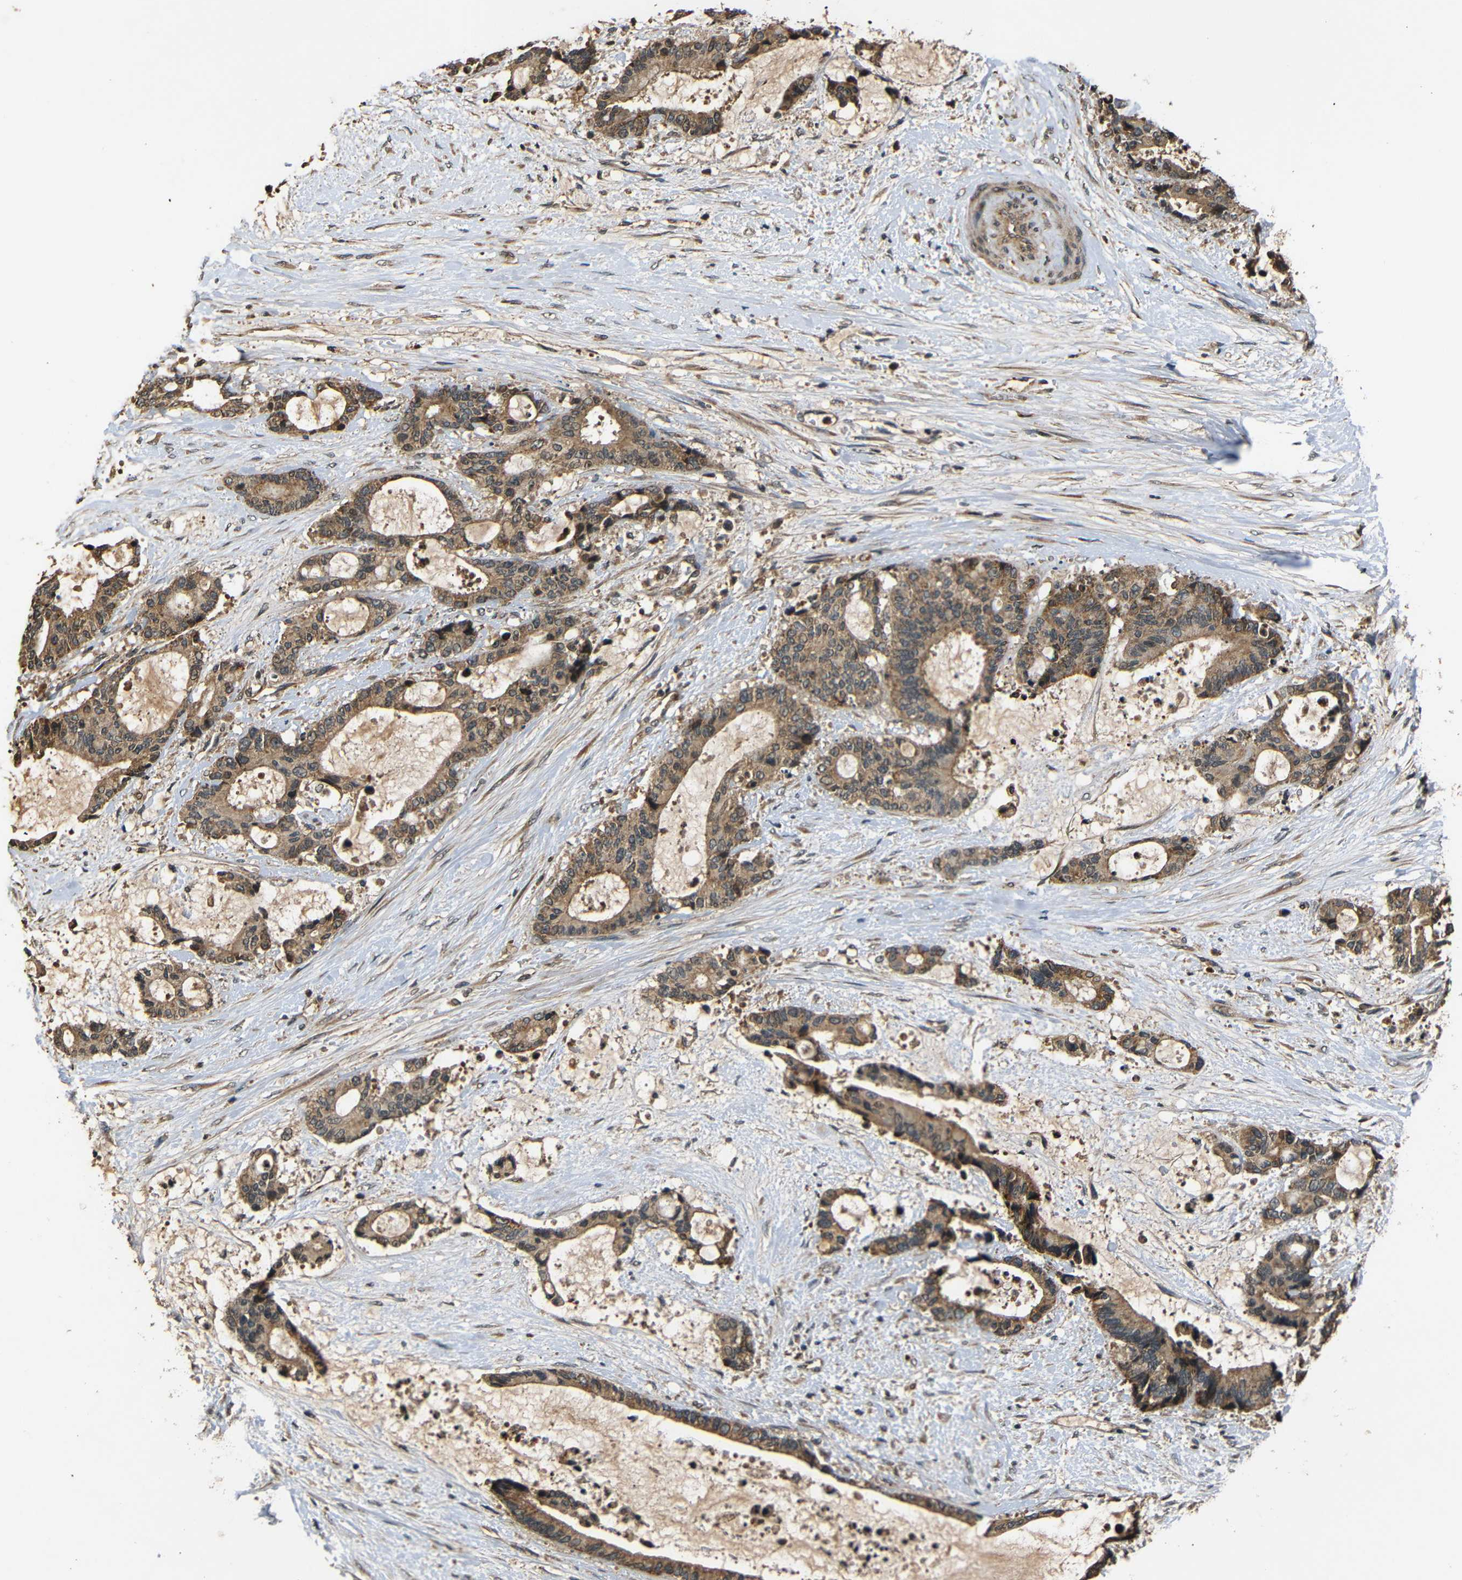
{"staining": {"intensity": "moderate", "quantity": ">75%", "location": "cytoplasmic/membranous"}, "tissue": "liver cancer", "cell_type": "Tumor cells", "image_type": "cancer", "snomed": [{"axis": "morphology", "description": "Normal tissue, NOS"}, {"axis": "morphology", "description": "Cholangiocarcinoma"}, {"axis": "topography", "description": "Liver"}, {"axis": "topography", "description": "Peripheral nerve tissue"}], "caption": "Protein staining displays moderate cytoplasmic/membranous expression in approximately >75% of tumor cells in liver cholangiocarcinoma.", "gene": "TANK", "patient": {"sex": "female", "age": 73}}